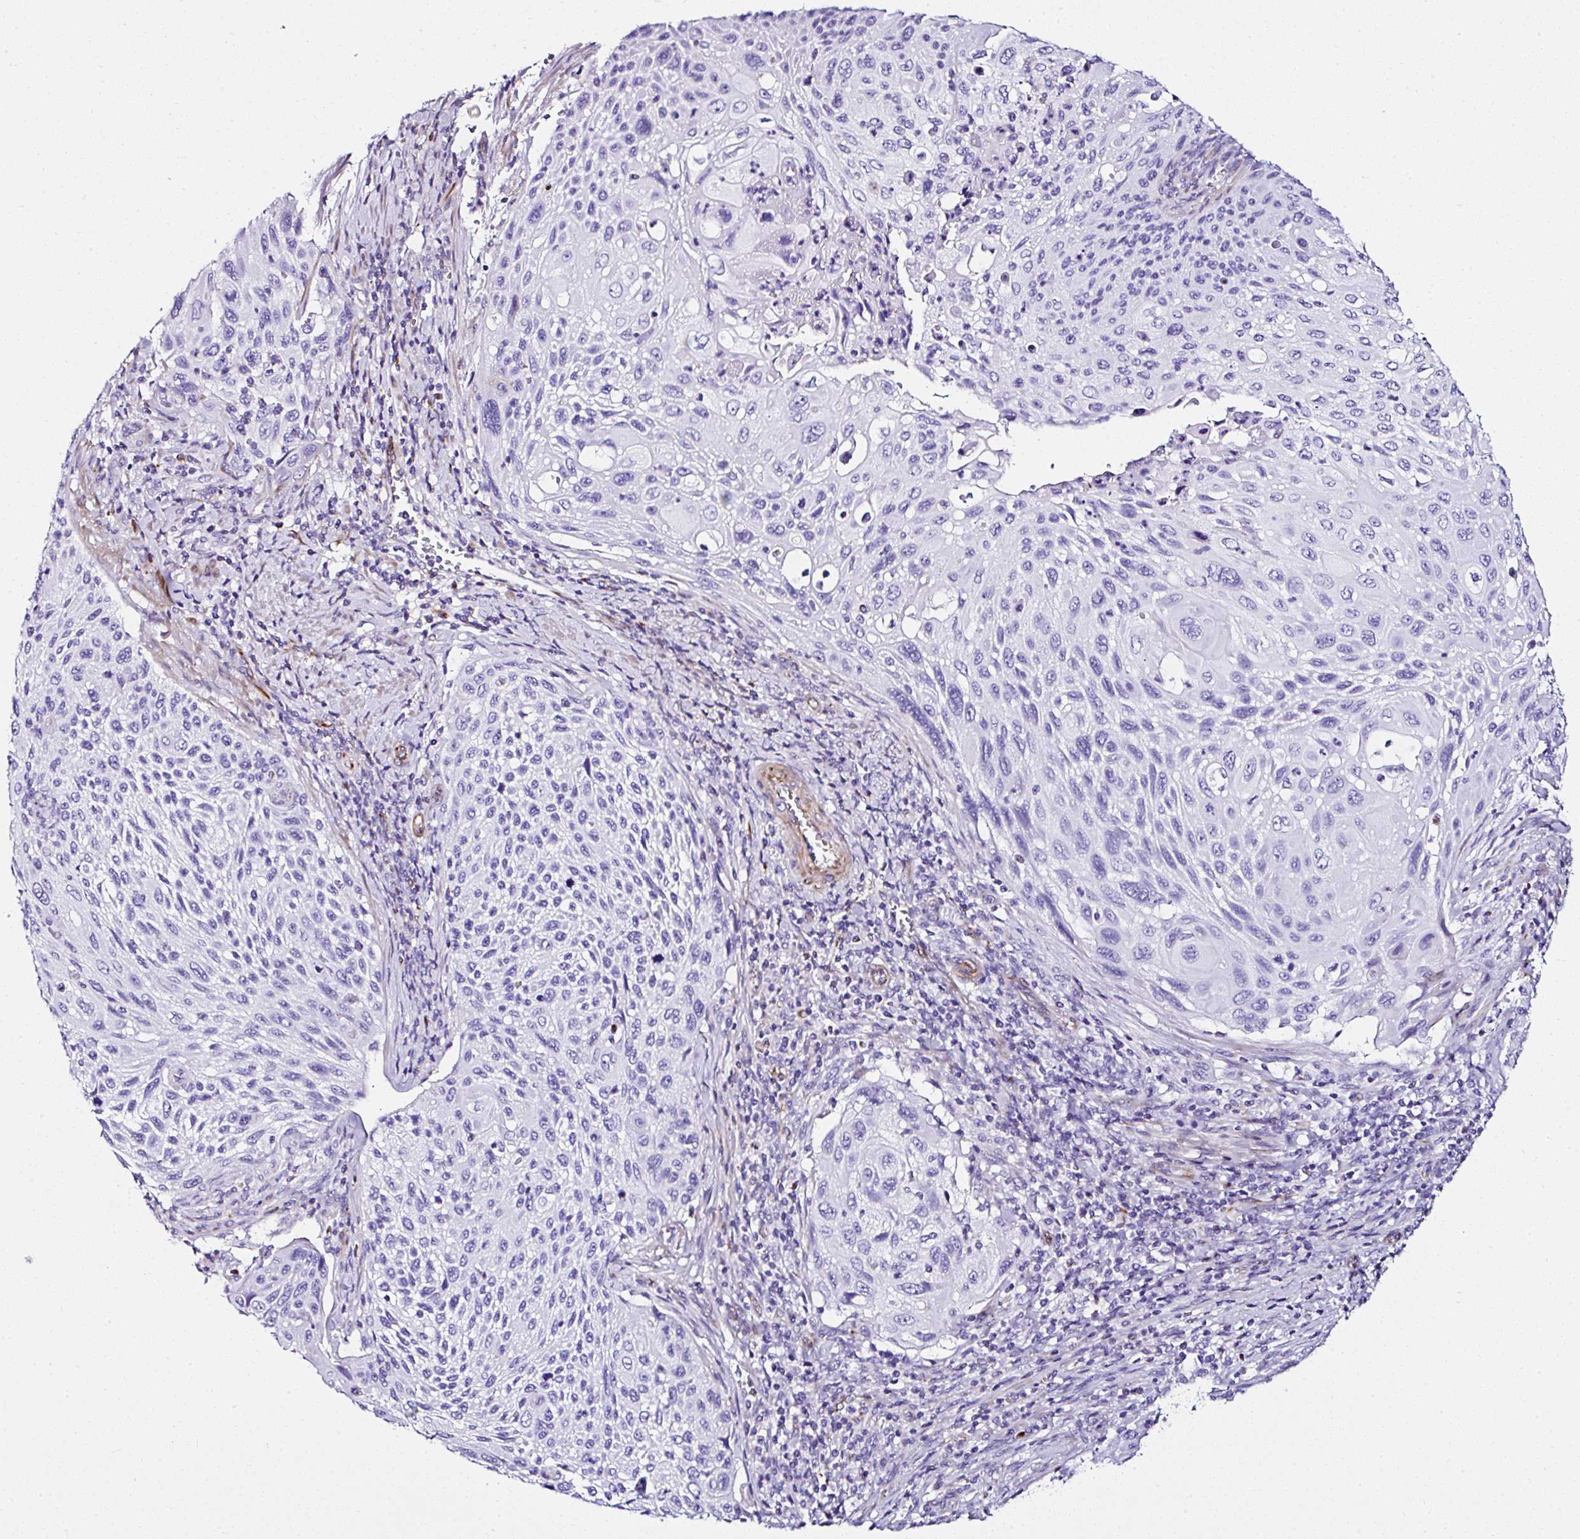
{"staining": {"intensity": "negative", "quantity": "none", "location": "none"}, "tissue": "cervical cancer", "cell_type": "Tumor cells", "image_type": "cancer", "snomed": [{"axis": "morphology", "description": "Squamous cell carcinoma, NOS"}, {"axis": "topography", "description": "Cervix"}], "caption": "Tumor cells show no significant positivity in cervical cancer.", "gene": "DEPDC5", "patient": {"sex": "female", "age": 70}}